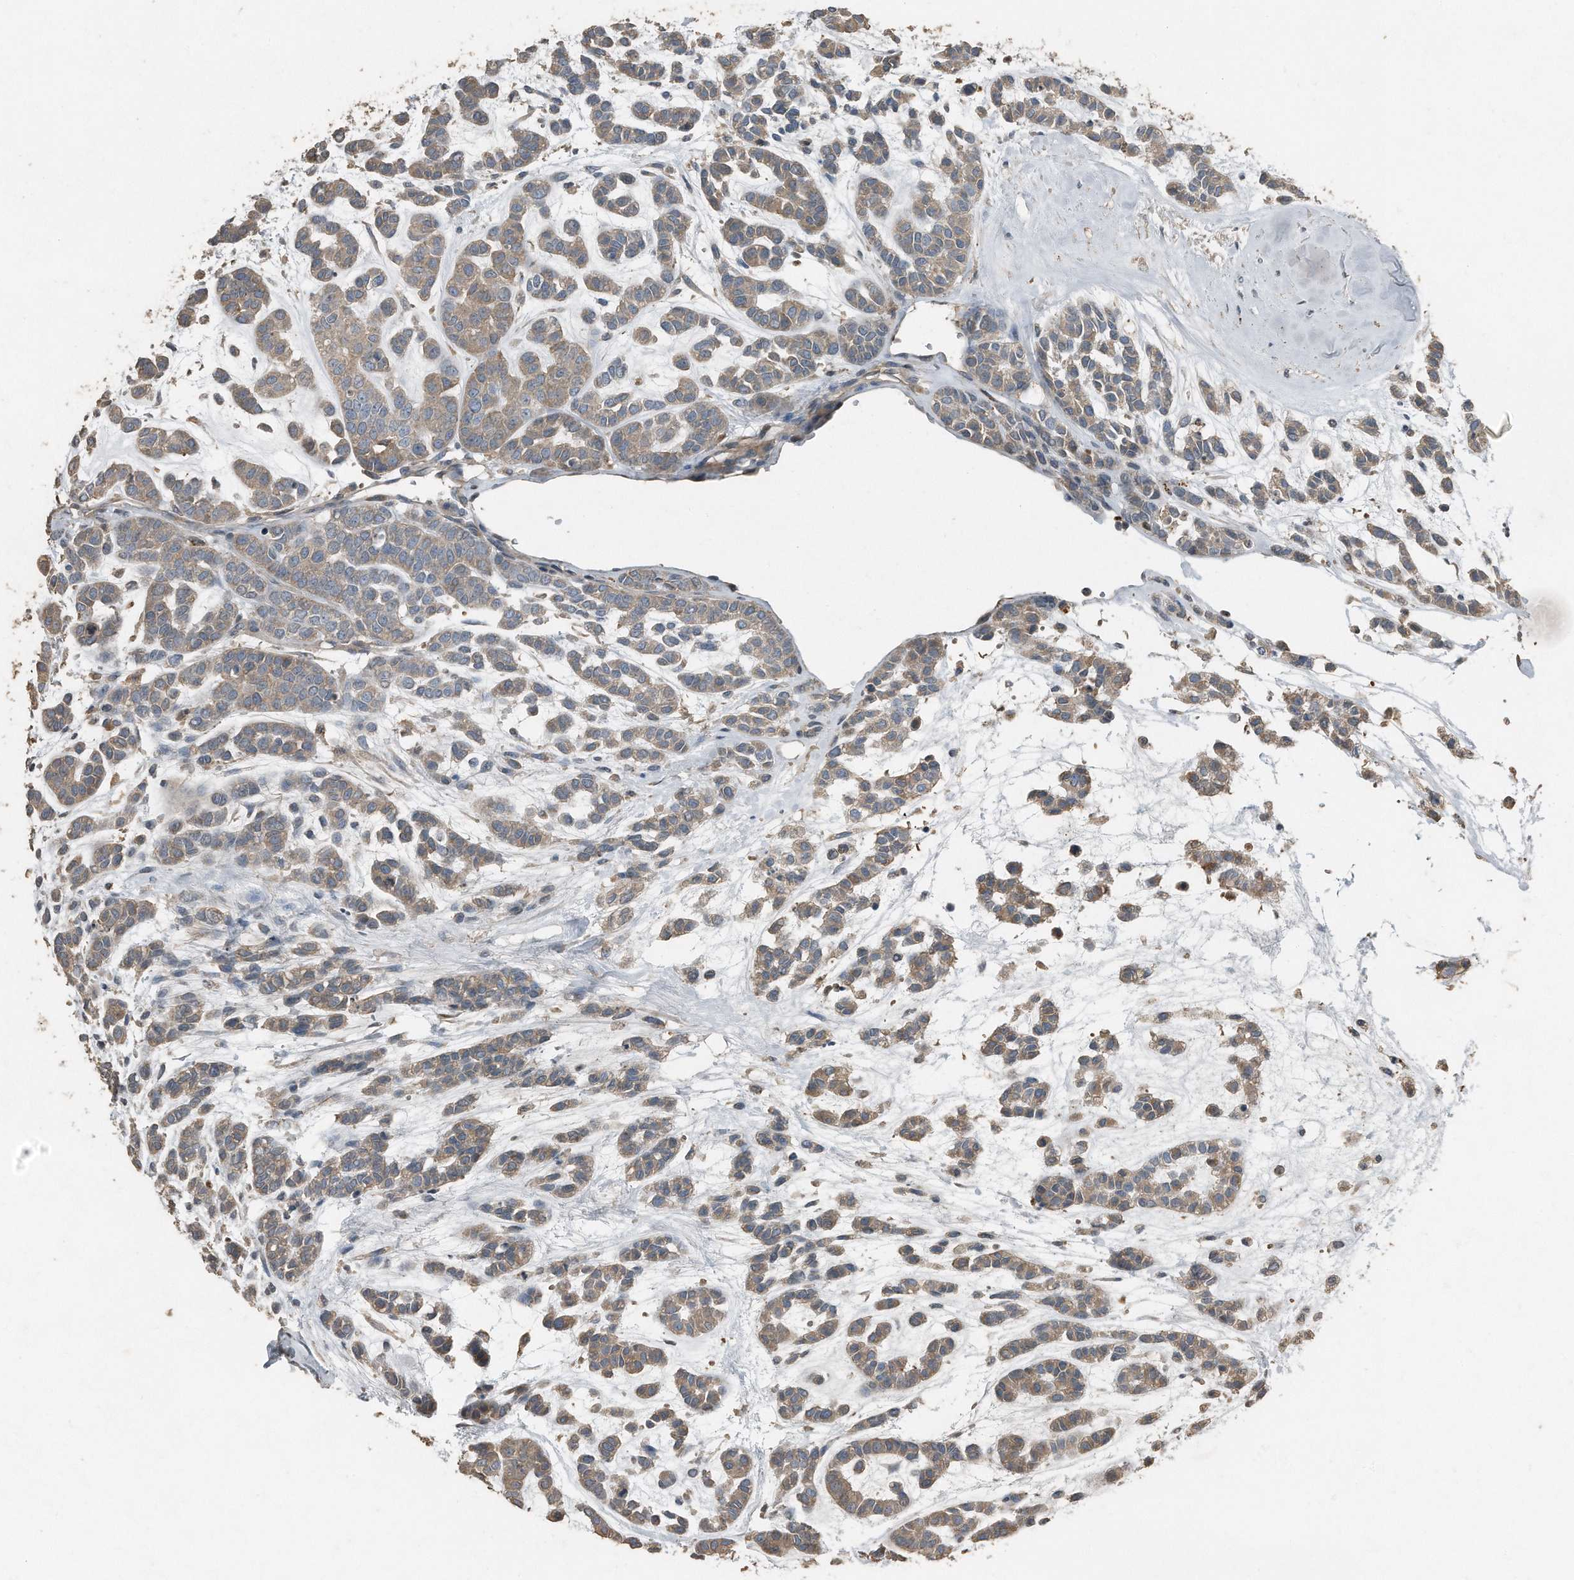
{"staining": {"intensity": "weak", "quantity": ">75%", "location": "cytoplasmic/membranous"}, "tissue": "head and neck cancer", "cell_type": "Tumor cells", "image_type": "cancer", "snomed": [{"axis": "morphology", "description": "Adenocarcinoma, NOS"}, {"axis": "morphology", "description": "Adenoma, NOS"}, {"axis": "topography", "description": "Head-Neck"}], "caption": "A high-resolution micrograph shows IHC staining of head and neck cancer (adenoma), which shows weak cytoplasmic/membranous expression in approximately >75% of tumor cells.", "gene": "C9", "patient": {"sex": "female", "age": 55}}